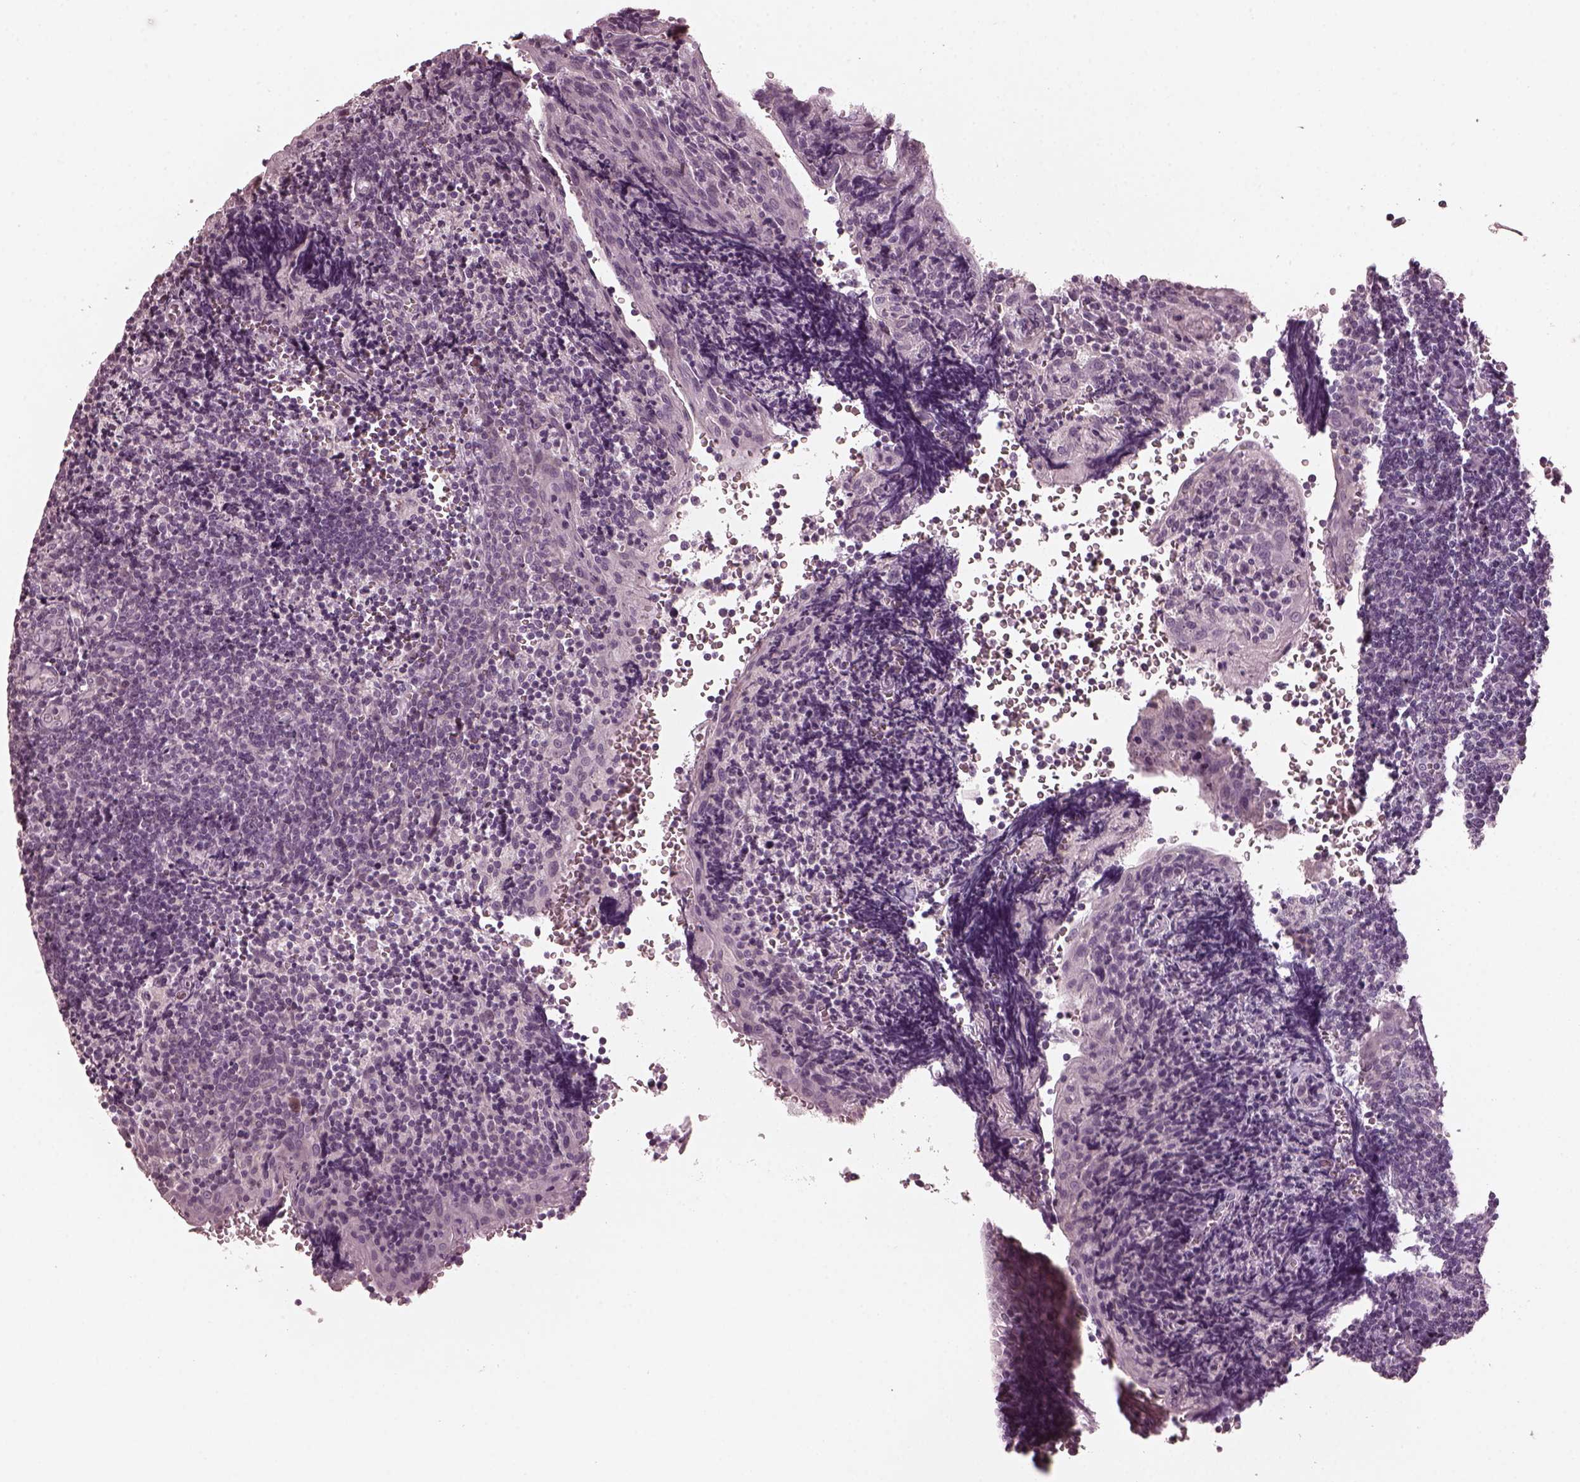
{"staining": {"intensity": "negative", "quantity": "none", "location": "none"}, "tissue": "tonsil", "cell_type": "Germinal center cells", "image_type": "normal", "snomed": [{"axis": "morphology", "description": "Normal tissue, NOS"}, {"axis": "morphology", "description": "Inflammation, NOS"}, {"axis": "topography", "description": "Tonsil"}], "caption": "IHC of unremarkable human tonsil exhibits no staining in germinal center cells. Nuclei are stained in blue.", "gene": "RCVRN", "patient": {"sex": "female", "age": 31}}